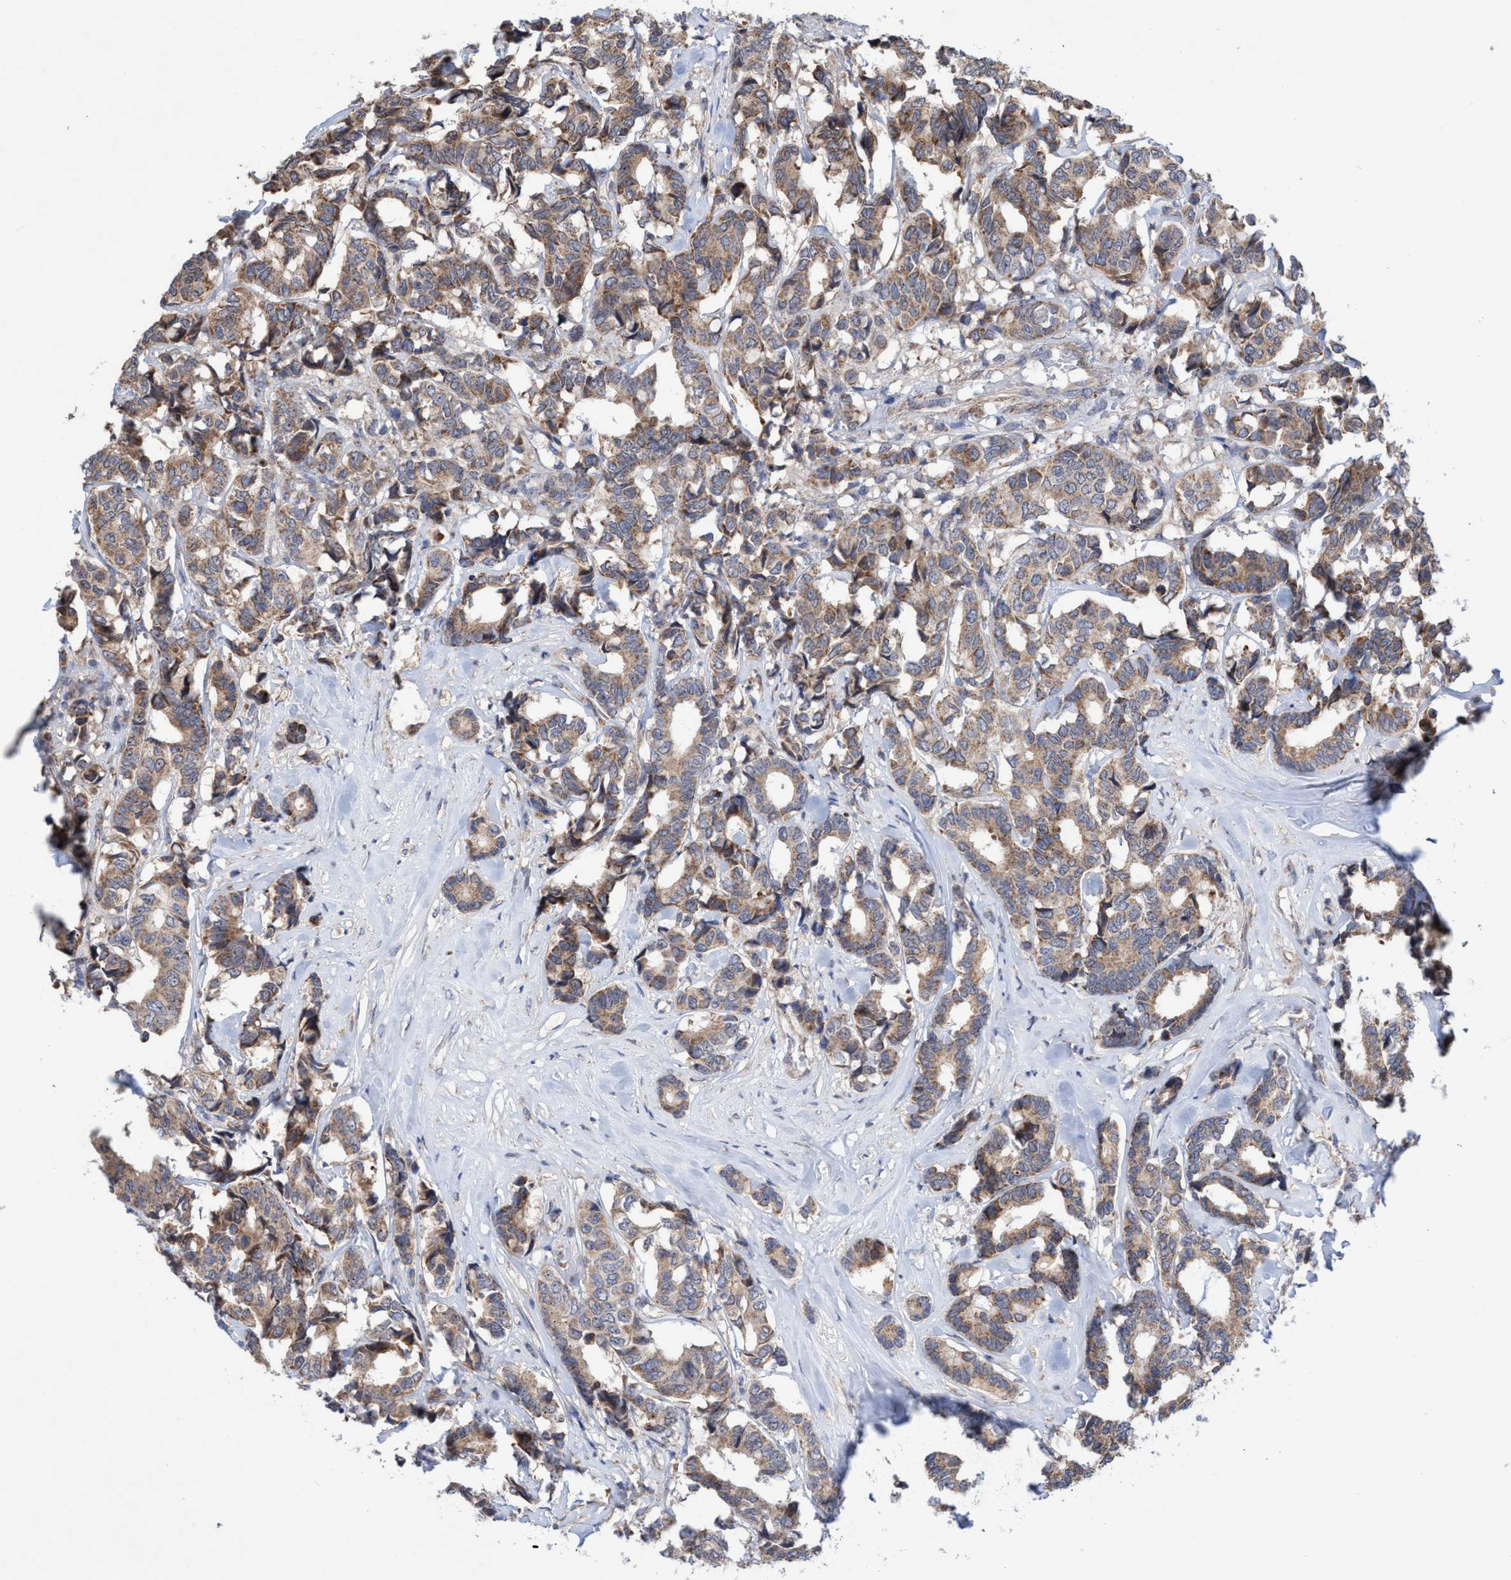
{"staining": {"intensity": "moderate", "quantity": ">75%", "location": "cytoplasmic/membranous"}, "tissue": "breast cancer", "cell_type": "Tumor cells", "image_type": "cancer", "snomed": [{"axis": "morphology", "description": "Duct carcinoma"}, {"axis": "topography", "description": "Breast"}], "caption": "Breast infiltrating ductal carcinoma tissue exhibits moderate cytoplasmic/membranous positivity in about >75% of tumor cells, visualized by immunohistochemistry. Nuclei are stained in blue.", "gene": "P2RY14", "patient": {"sex": "female", "age": 87}}